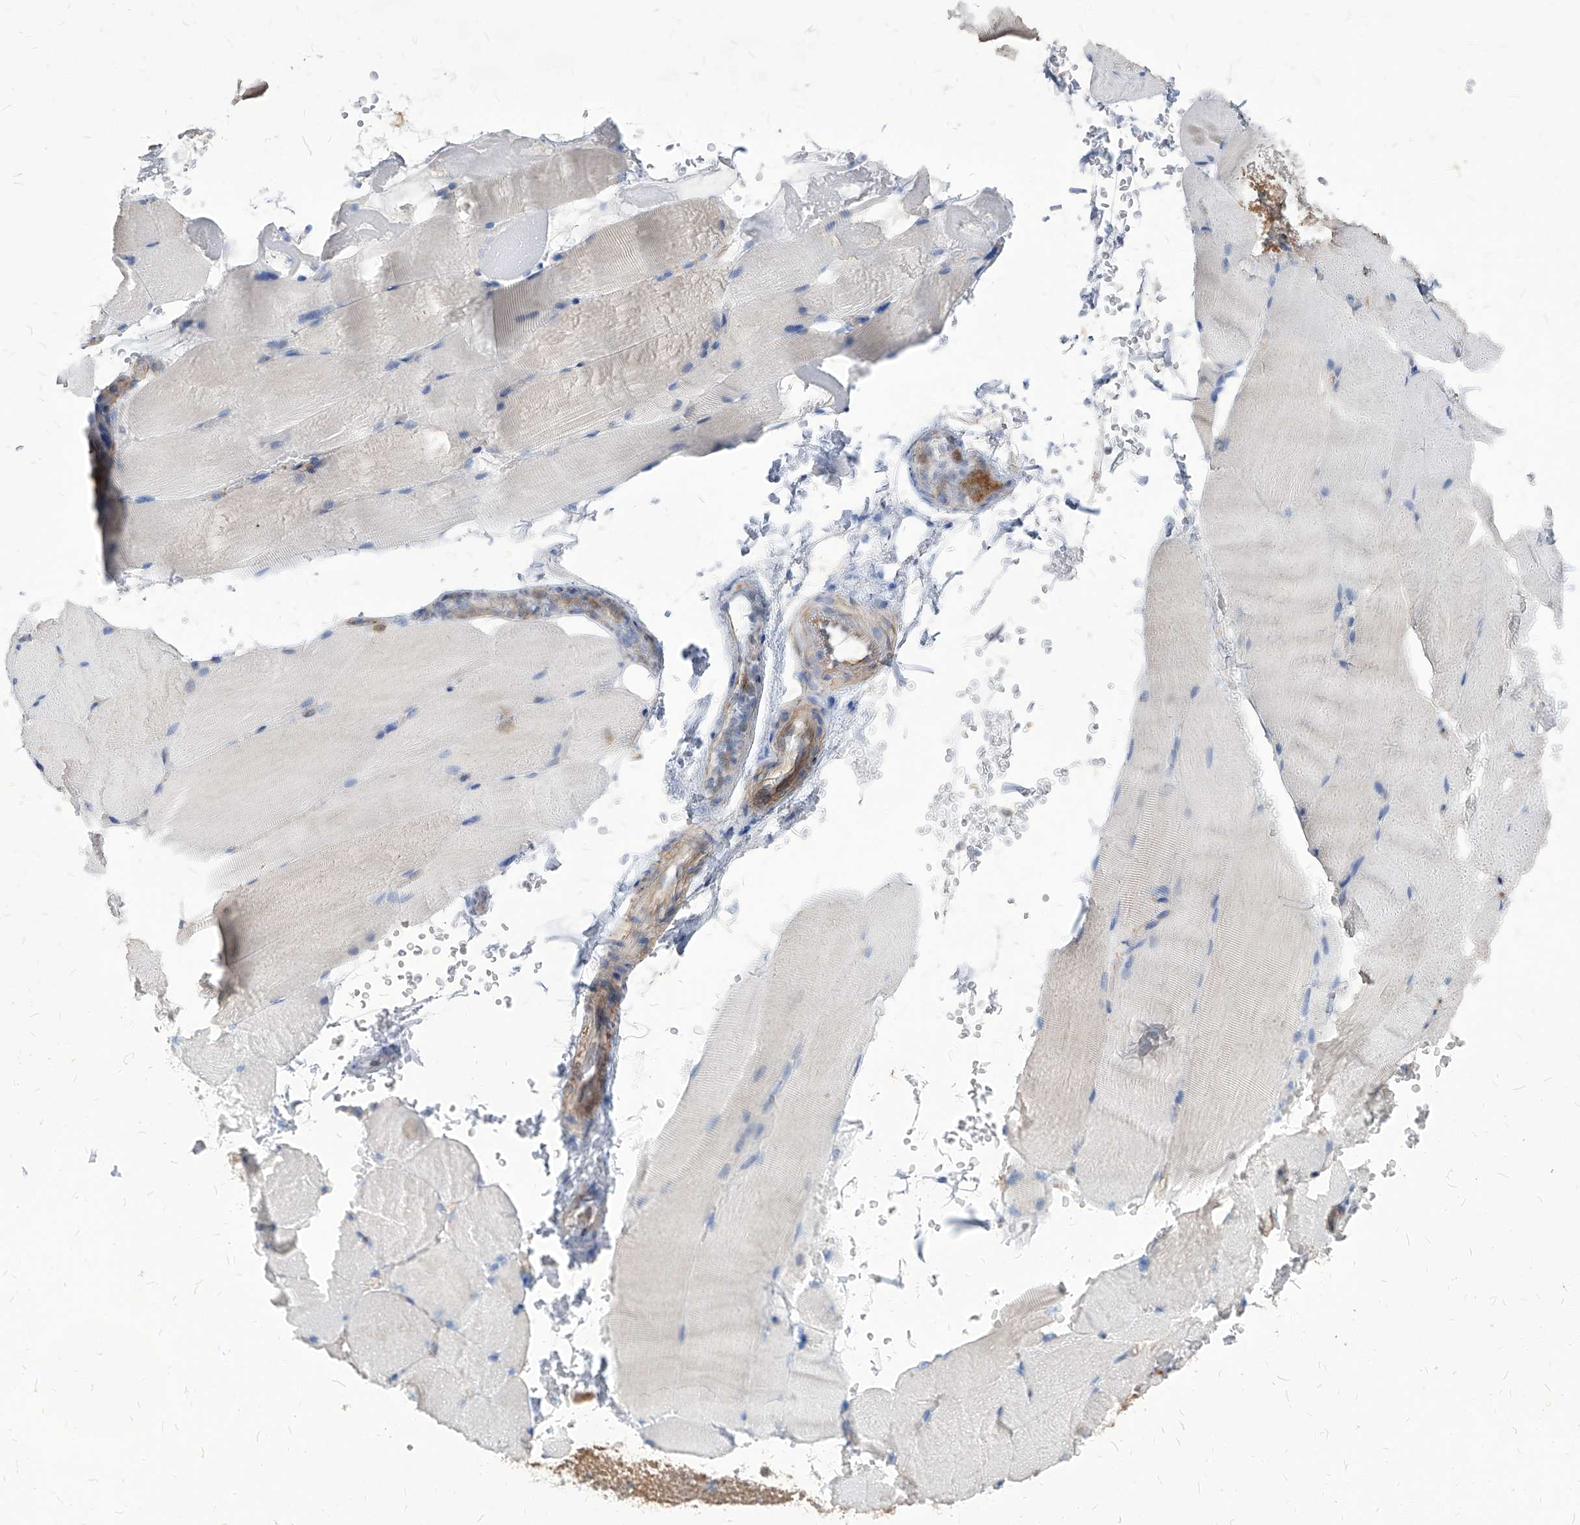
{"staining": {"intensity": "negative", "quantity": "none", "location": "none"}, "tissue": "skeletal muscle", "cell_type": "Myocytes", "image_type": "normal", "snomed": [{"axis": "morphology", "description": "Normal tissue, NOS"}, {"axis": "topography", "description": "Skeletal muscle"}, {"axis": "topography", "description": "Parathyroid gland"}], "caption": "Skeletal muscle stained for a protein using IHC reveals no expression myocytes.", "gene": "ABRACL", "patient": {"sex": "female", "age": 37}}